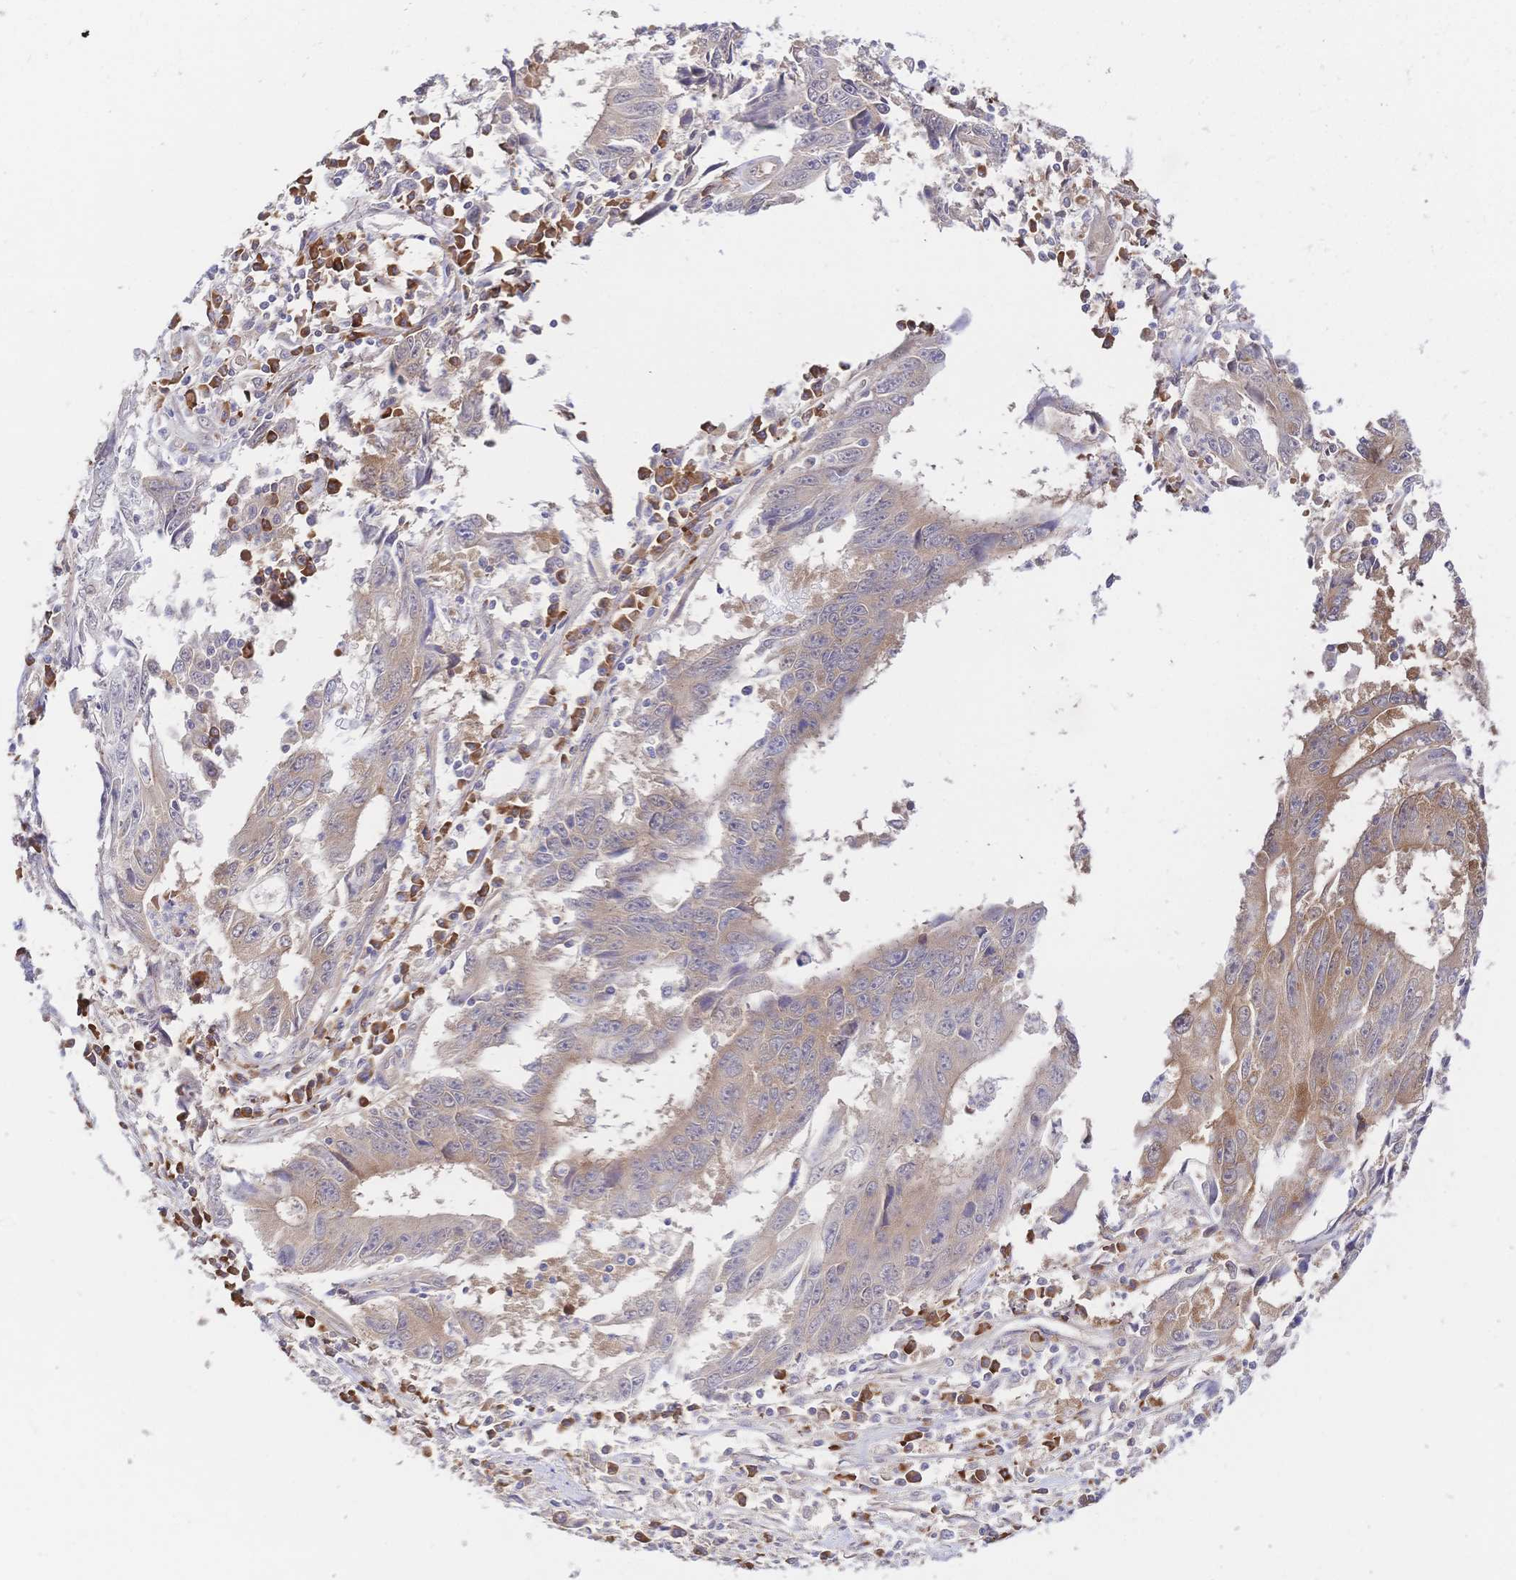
{"staining": {"intensity": "weak", "quantity": "25%-75%", "location": "cytoplasmic/membranous"}, "tissue": "liver cancer", "cell_type": "Tumor cells", "image_type": "cancer", "snomed": [{"axis": "morphology", "description": "Cholangiocarcinoma"}, {"axis": "topography", "description": "Liver"}], "caption": "Cholangiocarcinoma (liver) stained for a protein exhibits weak cytoplasmic/membranous positivity in tumor cells.", "gene": "LMO4", "patient": {"sex": "male", "age": 65}}